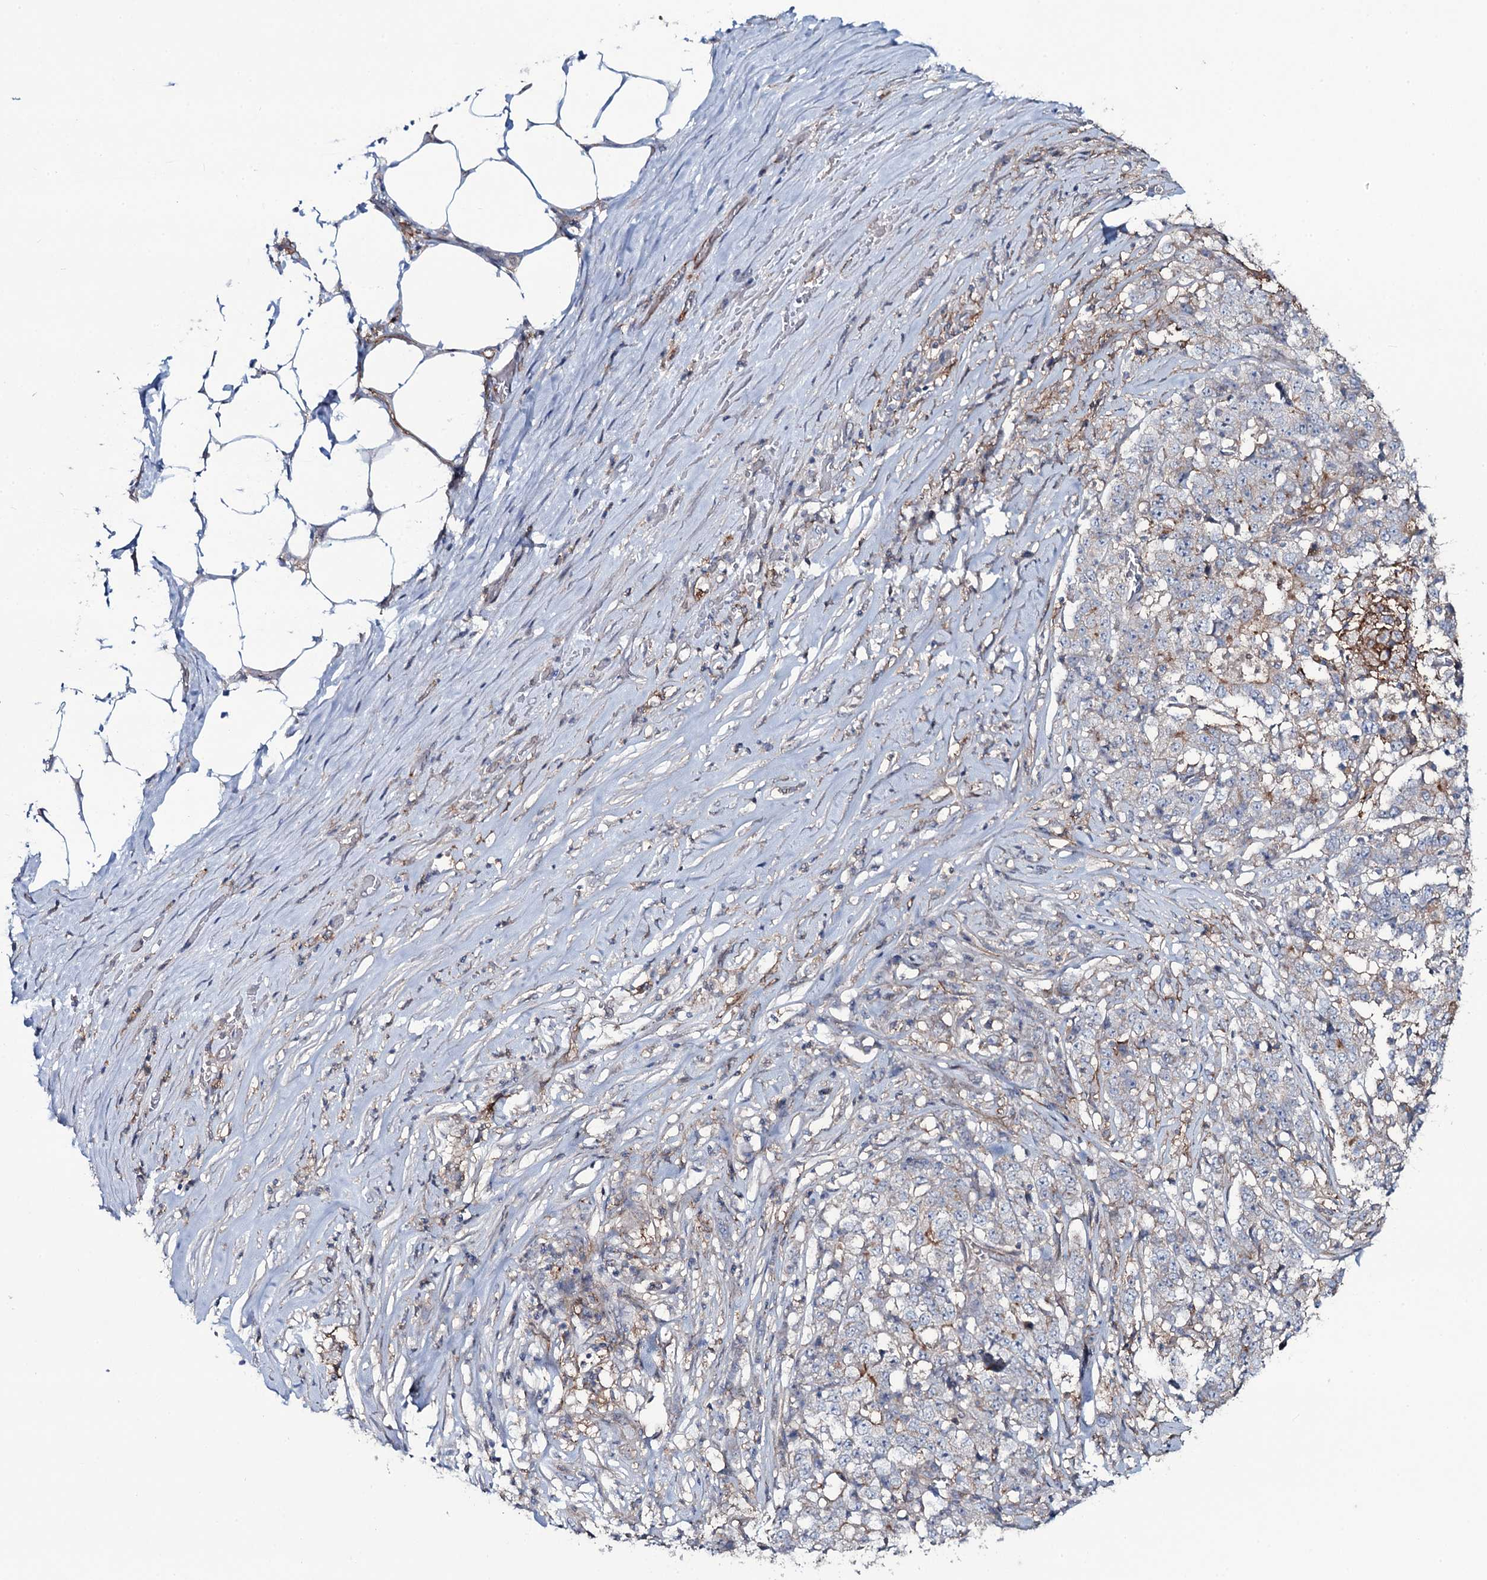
{"staining": {"intensity": "moderate", "quantity": "<25%", "location": "cytoplasmic/membranous"}, "tissue": "stomach cancer", "cell_type": "Tumor cells", "image_type": "cancer", "snomed": [{"axis": "morphology", "description": "Adenocarcinoma, NOS"}, {"axis": "topography", "description": "Stomach"}], "caption": "Brown immunohistochemical staining in adenocarcinoma (stomach) shows moderate cytoplasmic/membranous positivity in about <25% of tumor cells.", "gene": "SNAP23", "patient": {"sex": "male", "age": 59}}